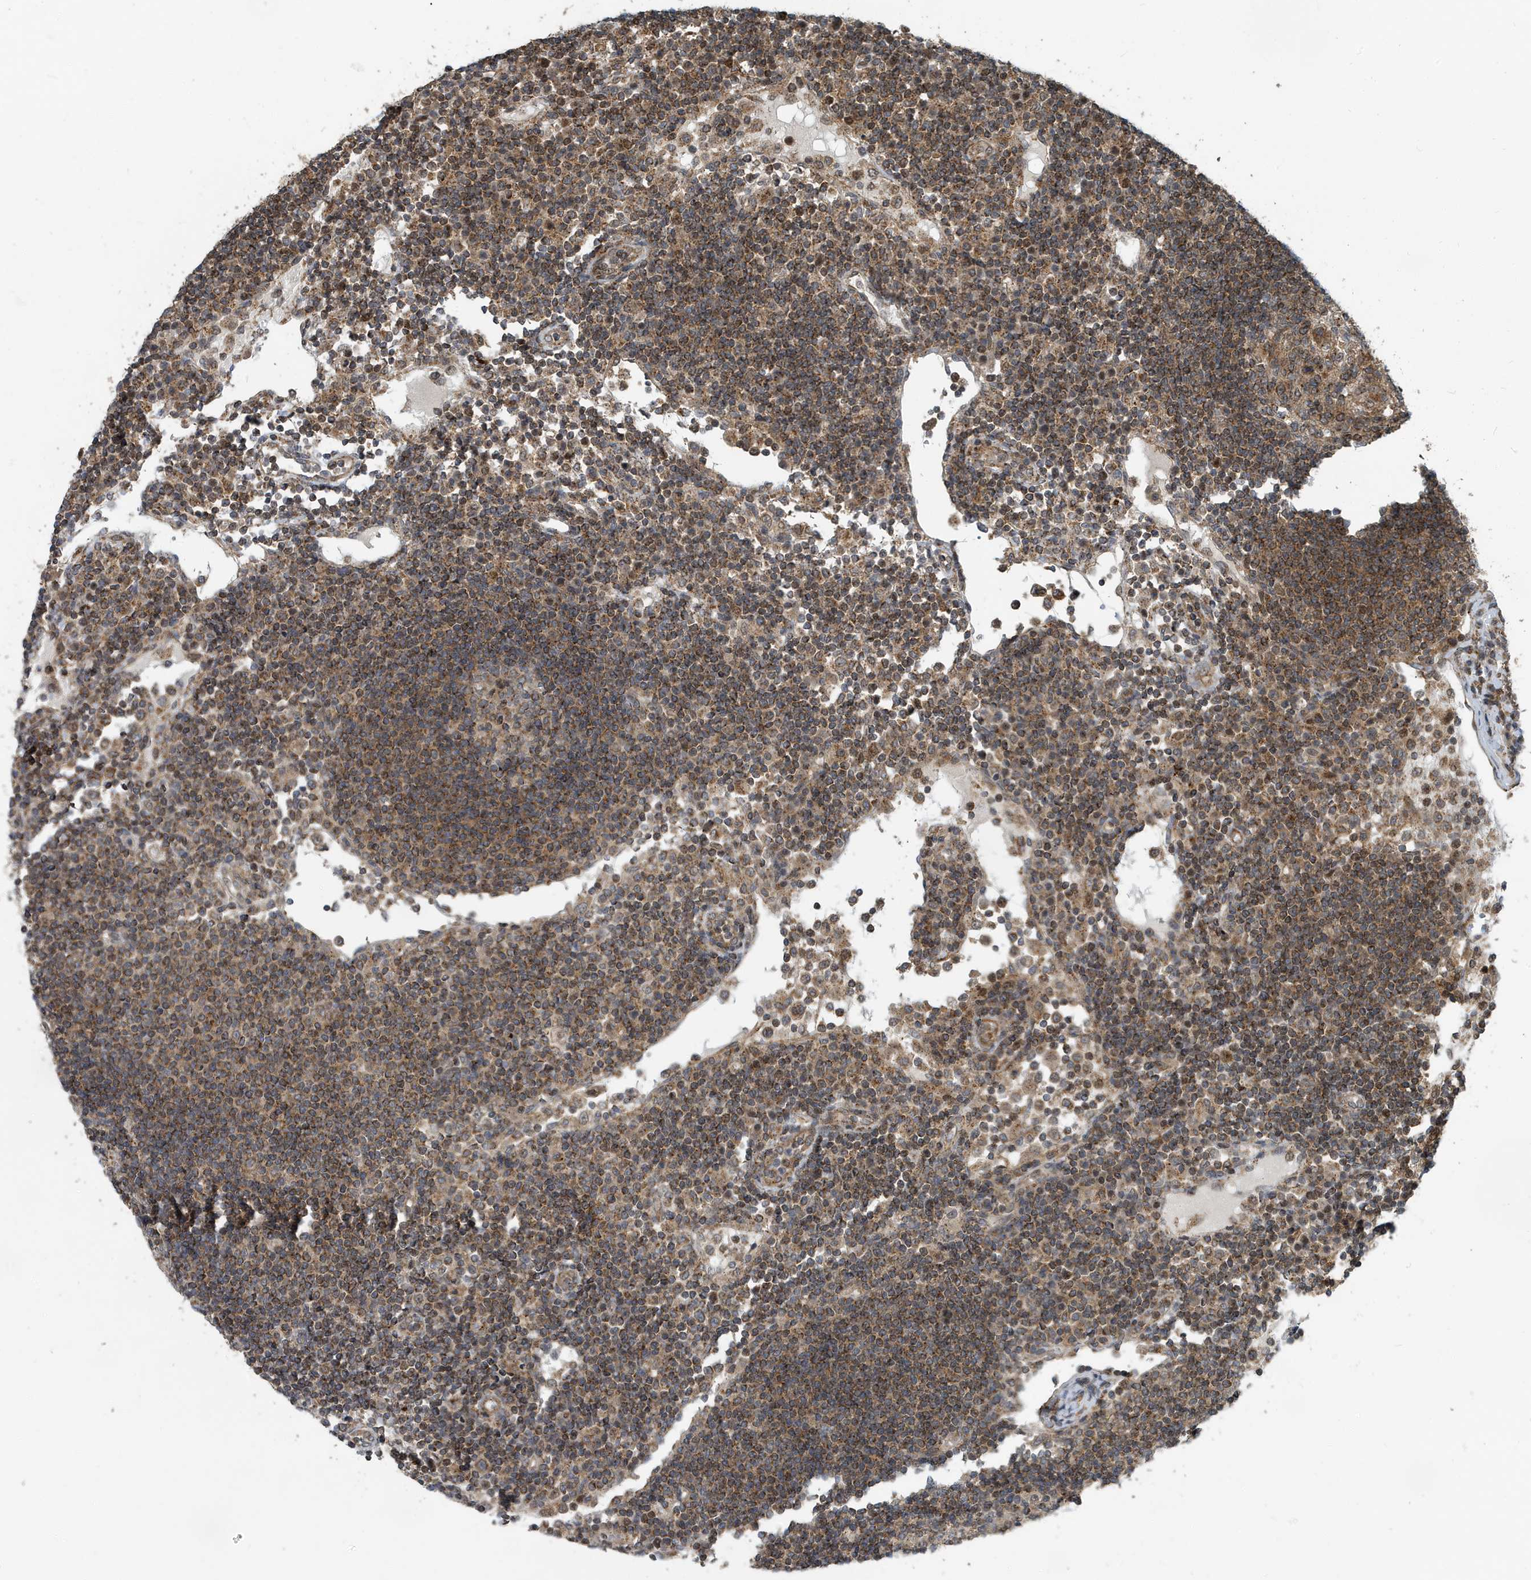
{"staining": {"intensity": "moderate", "quantity": "<25%", "location": "cytoplasmic/membranous"}, "tissue": "lymph node", "cell_type": "Germinal center cells", "image_type": "normal", "snomed": [{"axis": "morphology", "description": "Normal tissue, NOS"}, {"axis": "topography", "description": "Lymph node"}], "caption": "Benign lymph node reveals moderate cytoplasmic/membranous positivity in approximately <25% of germinal center cells (DAB (3,3'-diaminobenzidine) = brown stain, brightfield microscopy at high magnification)..", "gene": "KIF15", "patient": {"sex": "female", "age": 53}}